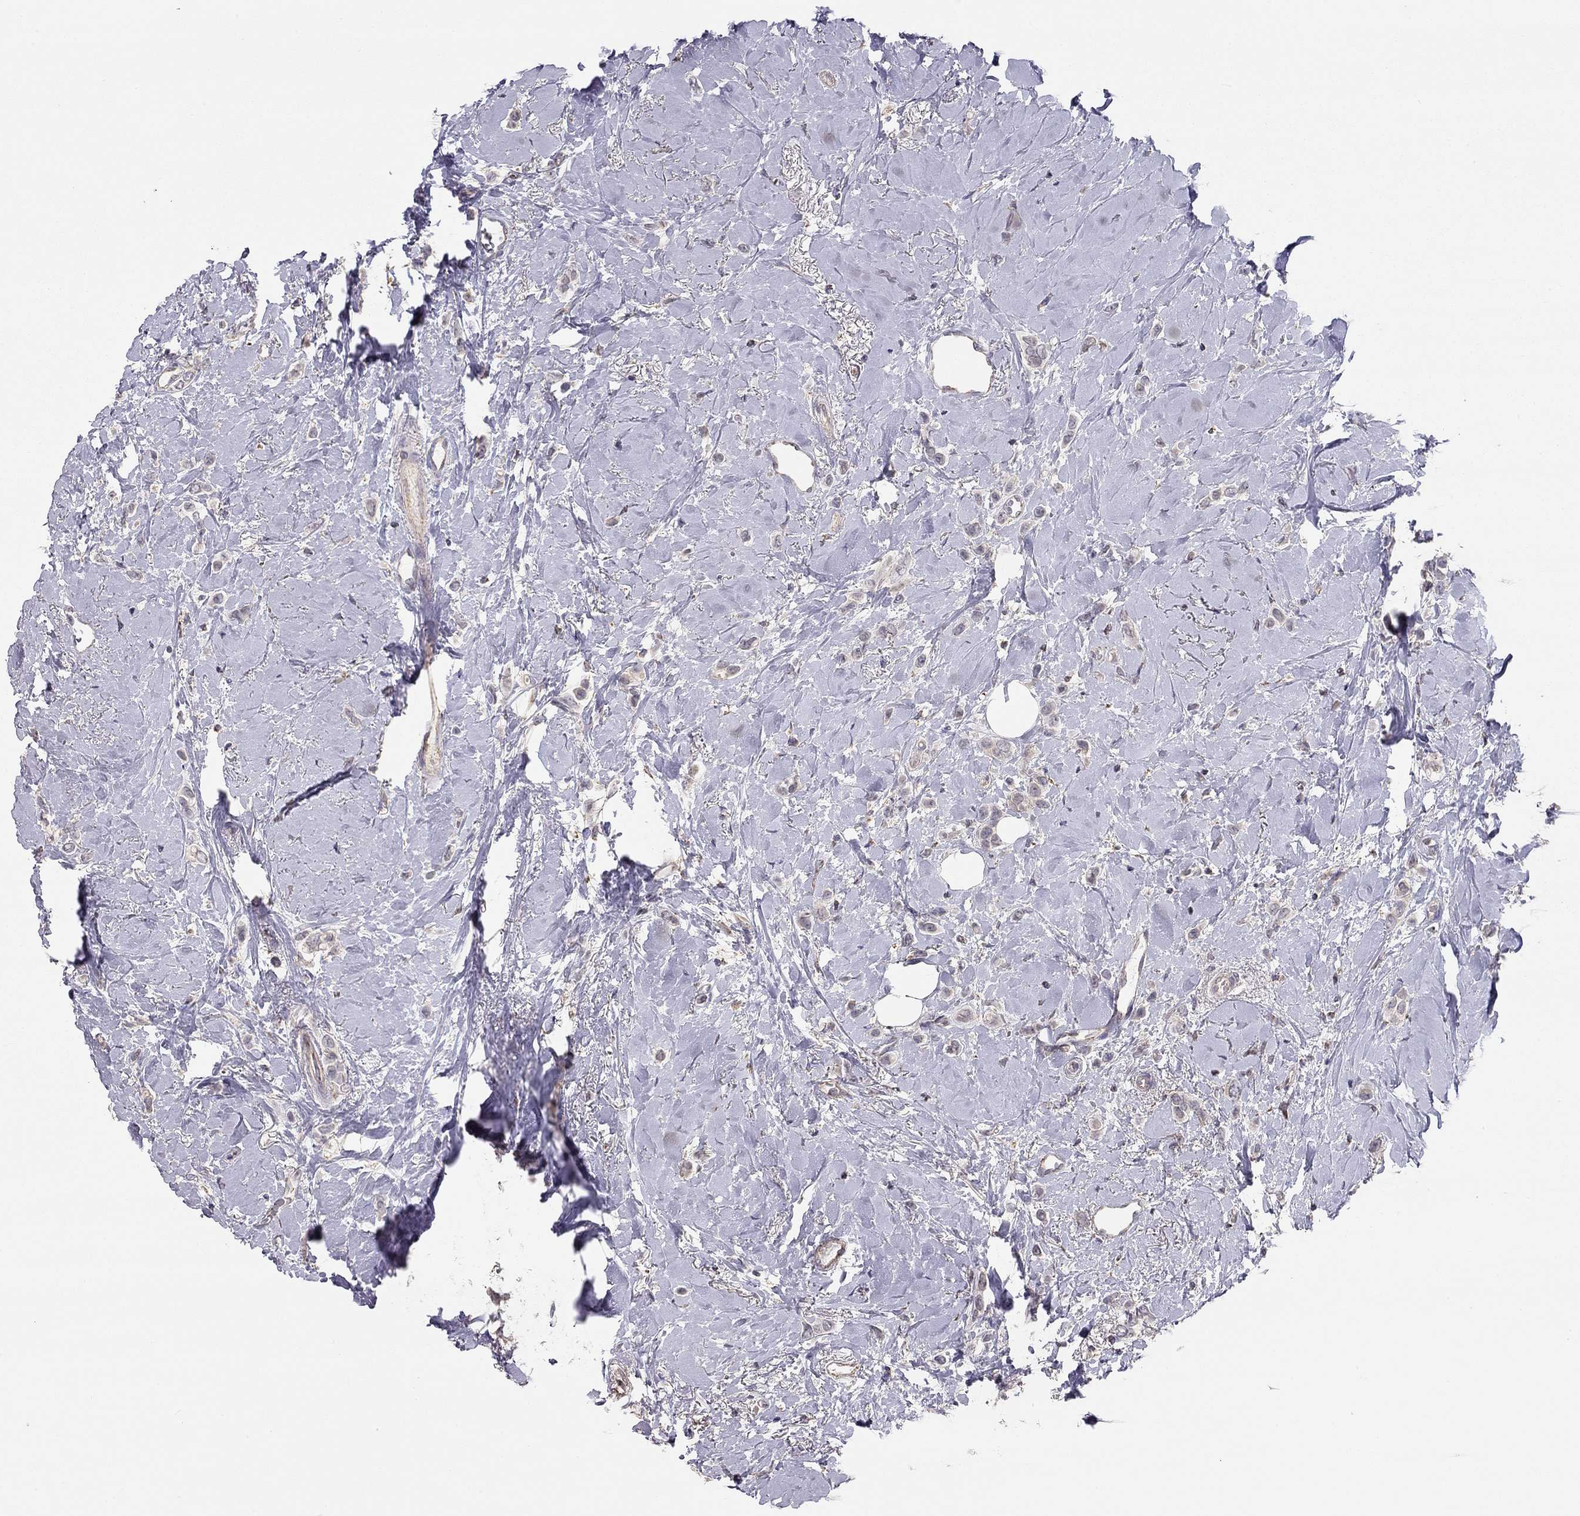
{"staining": {"intensity": "weak", "quantity": "25%-75%", "location": "cytoplasmic/membranous"}, "tissue": "breast cancer", "cell_type": "Tumor cells", "image_type": "cancer", "snomed": [{"axis": "morphology", "description": "Lobular carcinoma"}, {"axis": "topography", "description": "Breast"}], "caption": "Immunohistochemical staining of human breast lobular carcinoma shows low levels of weak cytoplasmic/membranous positivity in about 25%-75% of tumor cells.", "gene": "LRIT3", "patient": {"sex": "female", "age": 66}}